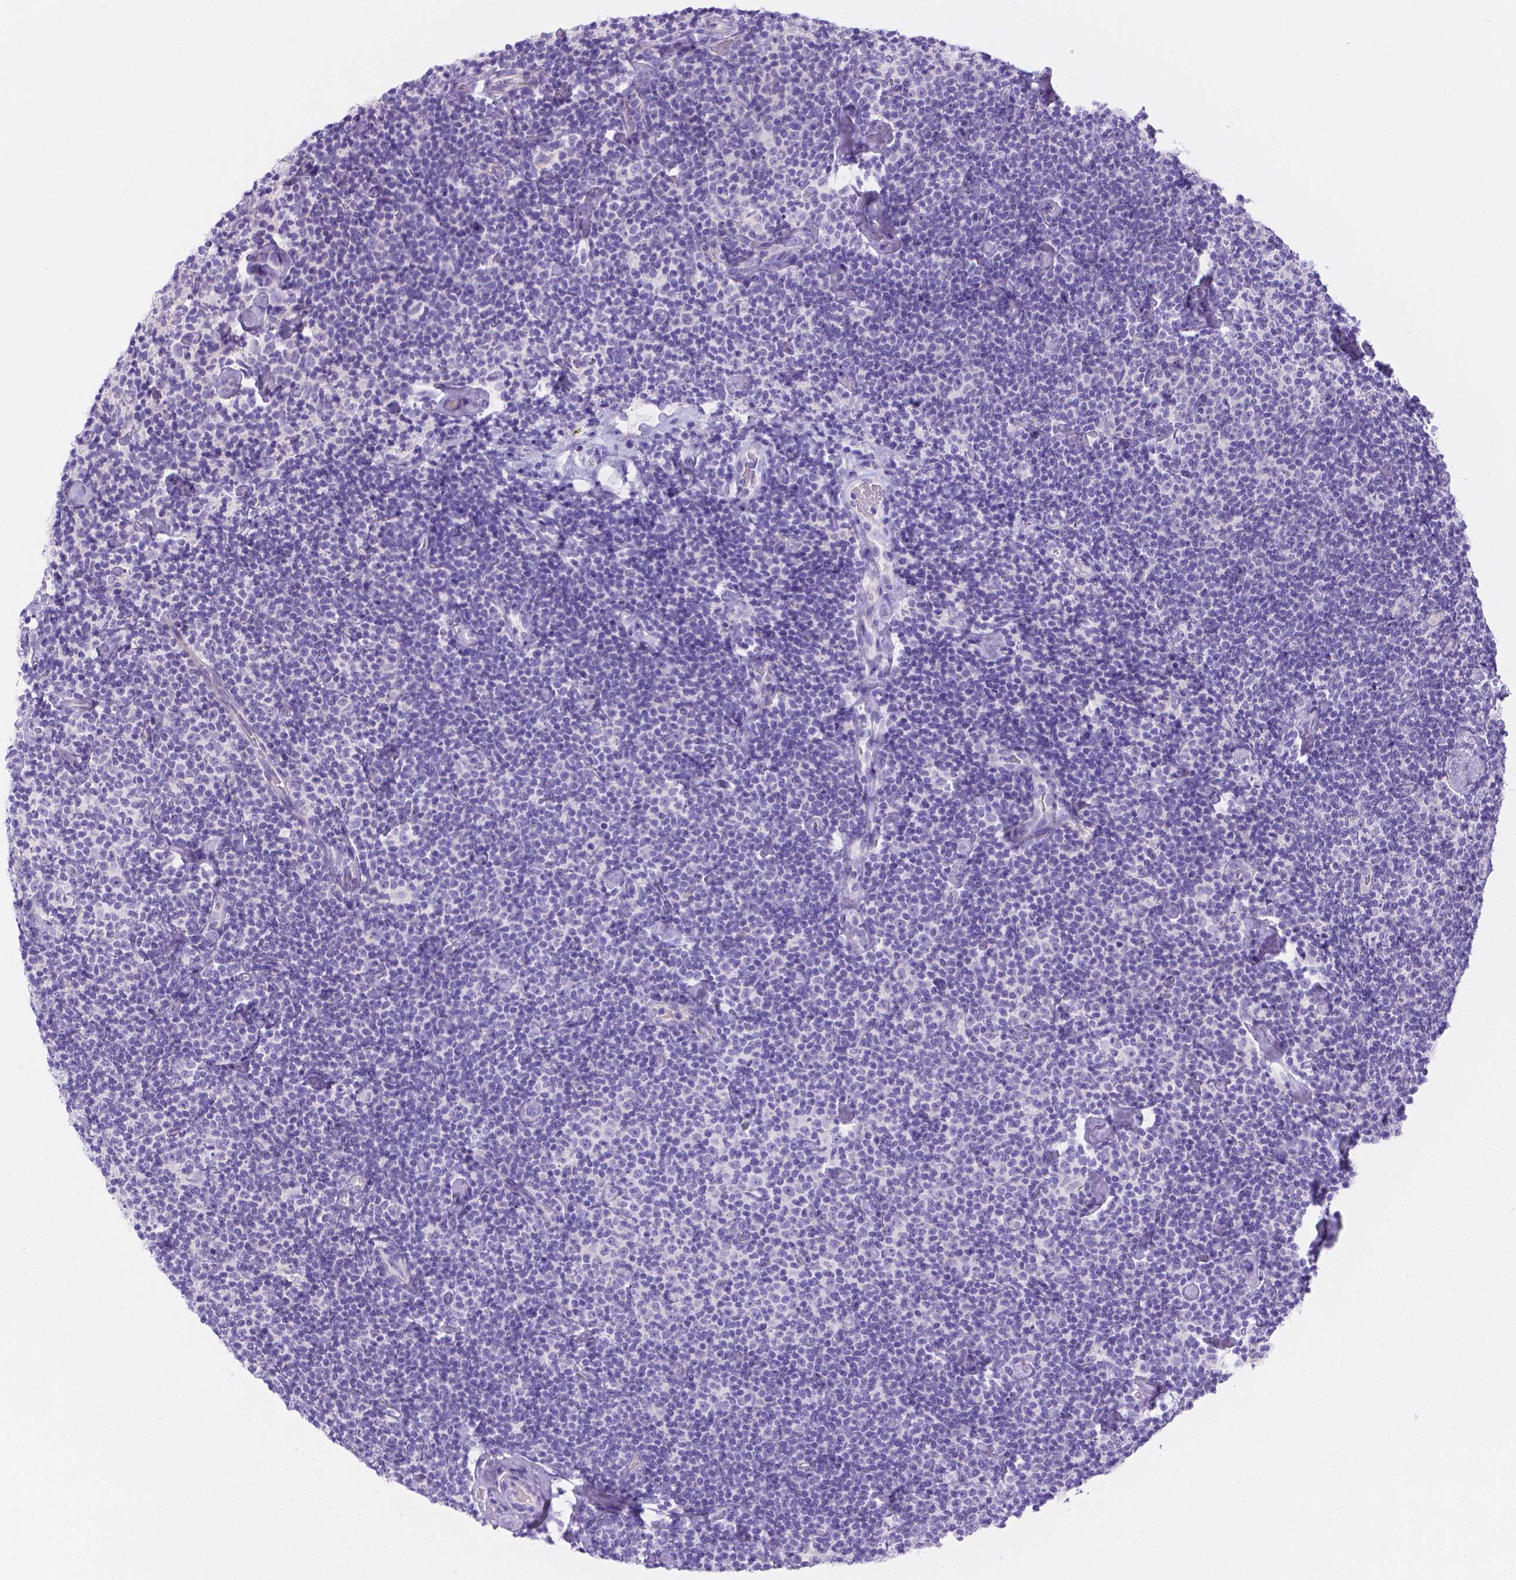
{"staining": {"intensity": "negative", "quantity": "none", "location": "none"}, "tissue": "lymphoma", "cell_type": "Tumor cells", "image_type": "cancer", "snomed": [{"axis": "morphology", "description": "Malignant lymphoma, non-Hodgkin's type, Low grade"}, {"axis": "topography", "description": "Lymph node"}], "caption": "A high-resolution histopathology image shows immunohistochemistry staining of lymphoma, which displays no significant positivity in tumor cells. (IHC, brightfield microscopy, high magnification).", "gene": "MLN", "patient": {"sex": "male", "age": 81}}